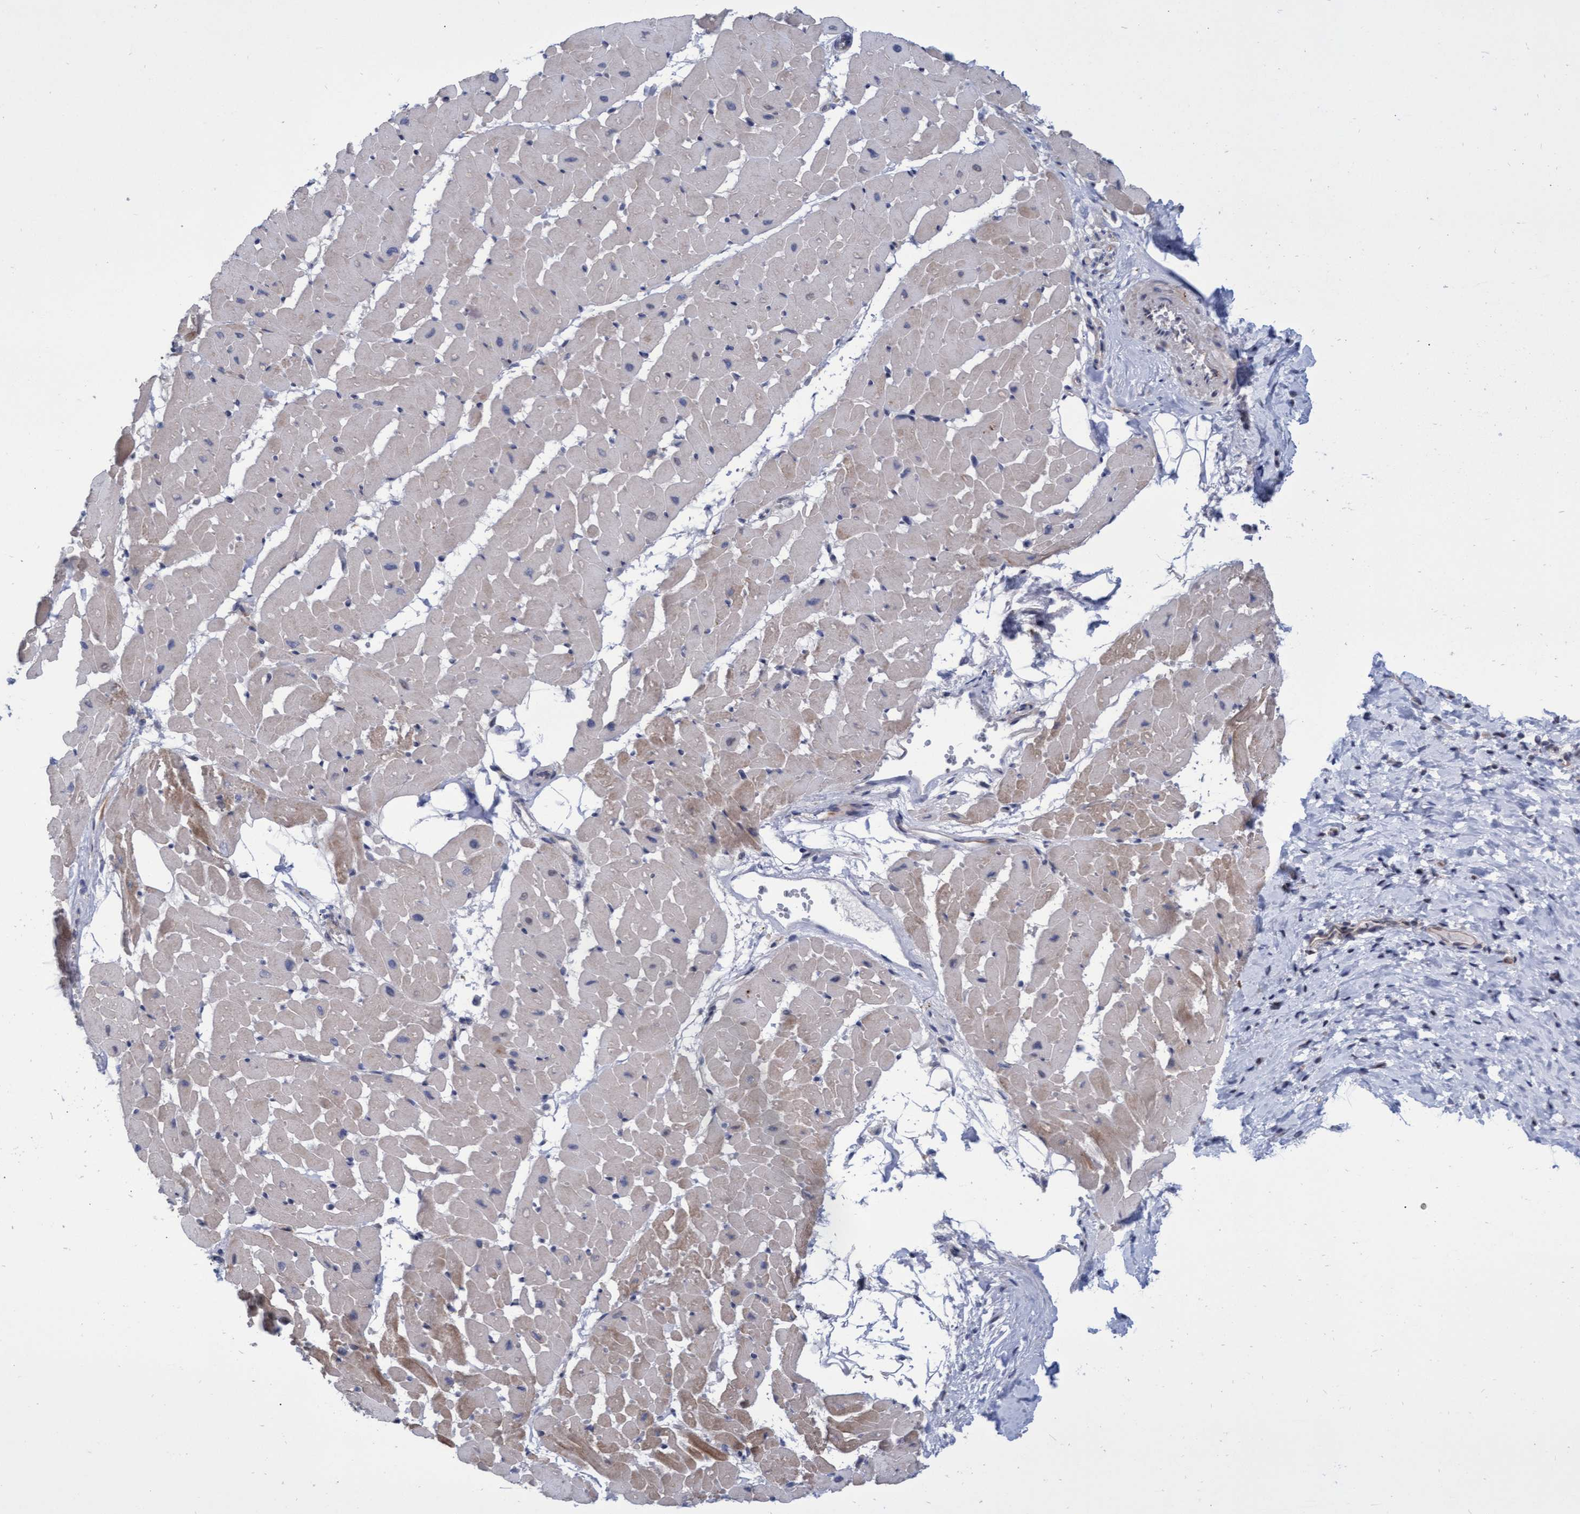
{"staining": {"intensity": "weak", "quantity": "<25%", "location": "cytoplasmic/membranous"}, "tissue": "heart muscle", "cell_type": "Cardiomyocytes", "image_type": "normal", "snomed": [{"axis": "morphology", "description": "Normal tissue, NOS"}, {"axis": "topography", "description": "Heart"}], "caption": "The image shows no significant expression in cardiomyocytes of heart muscle.", "gene": "ABCF2", "patient": {"sex": "female", "age": 19}}